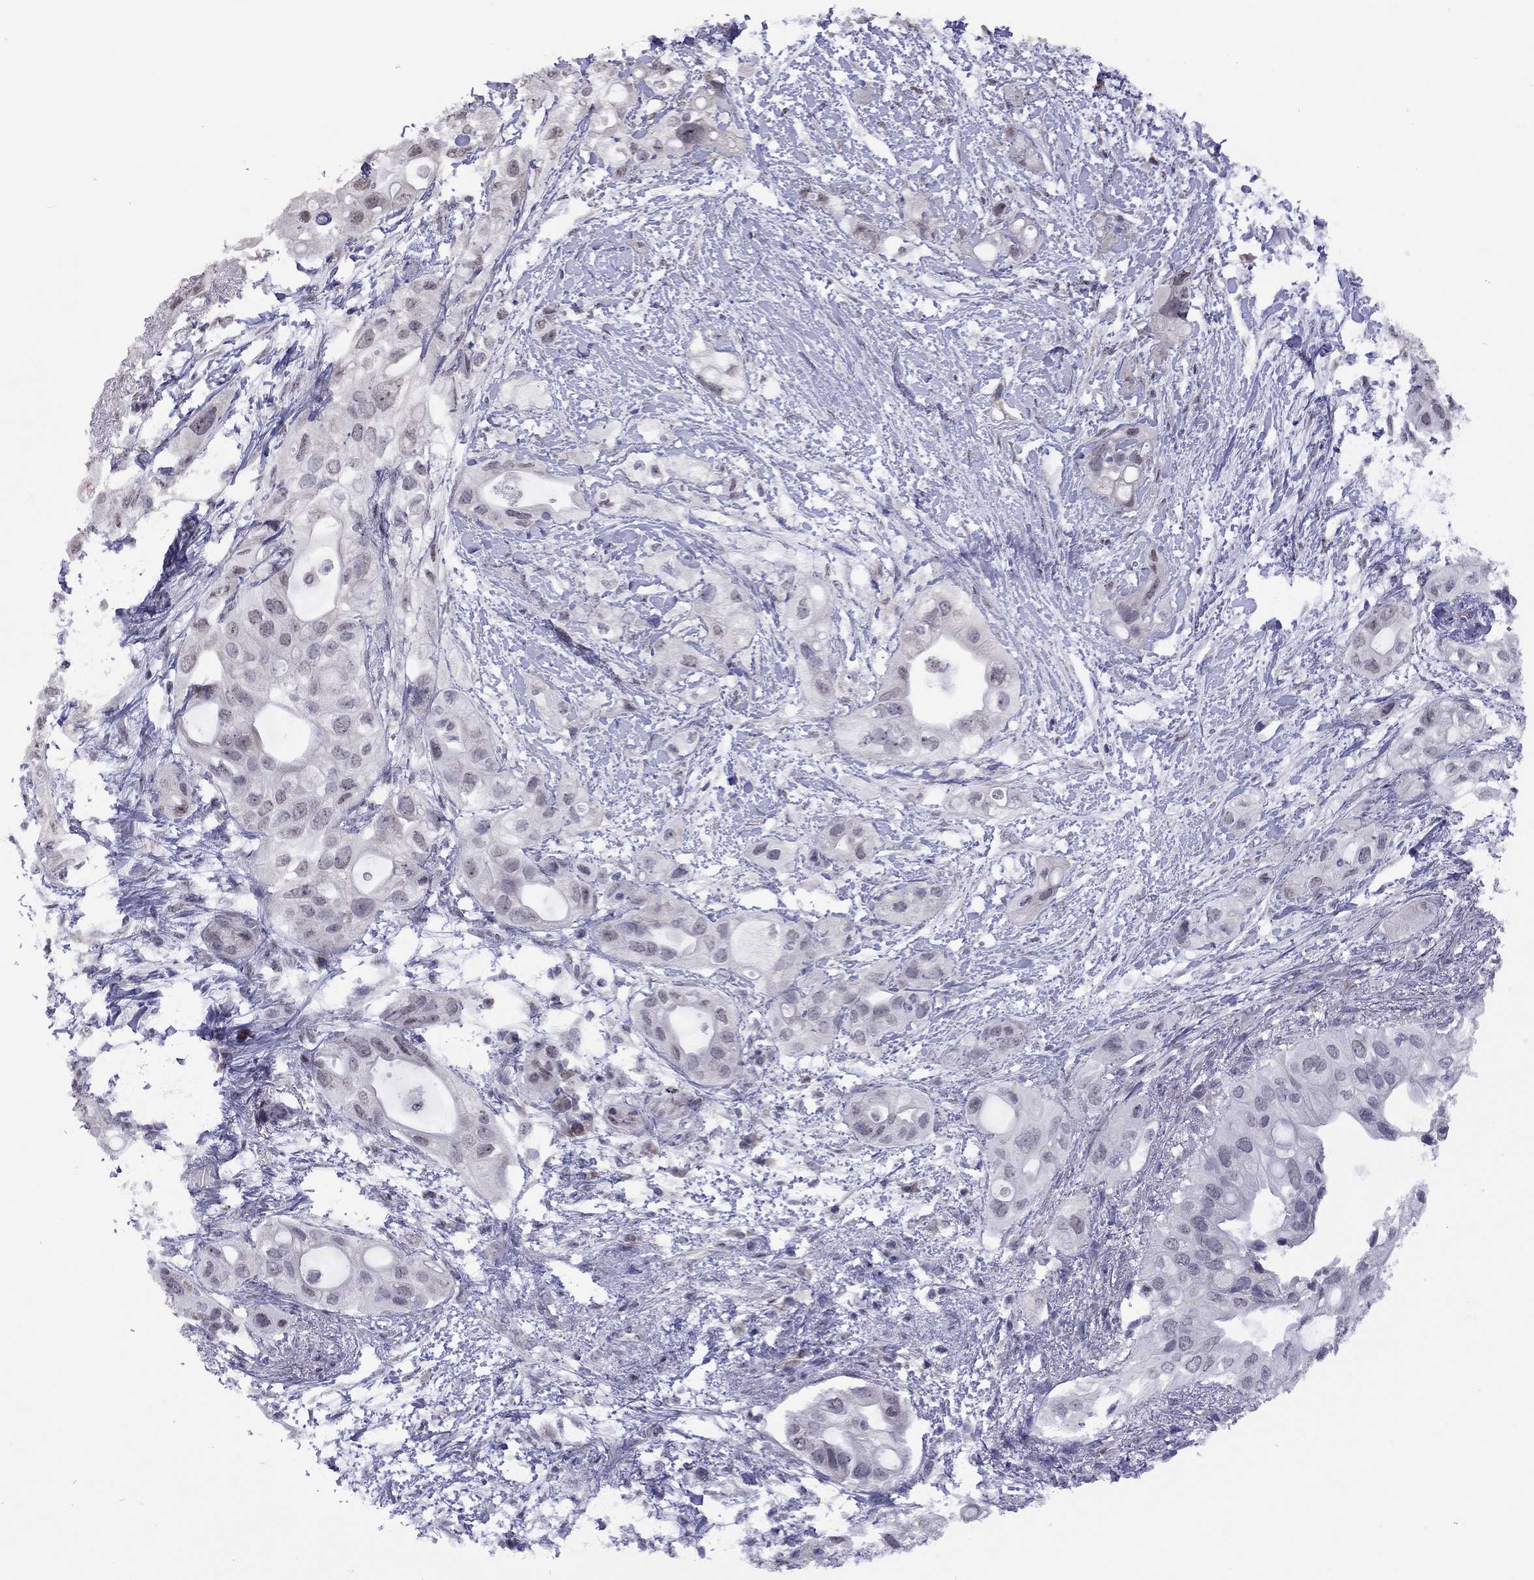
{"staining": {"intensity": "weak", "quantity": "<25%", "location": "nuclear"}, "tissue": "pancreatic cancer", "cell_type": "Tumor cells", "image_type": "cancer", "snomed": [{"axis": "morphology", "description": "Adenocarcinoma, NOS"}, {"axis": "topography", "description": "Pancreas"}], "caption": "Immunohistochemistry photomicrograph of neoplastic tissue: pancreatic cancer (adenocarcinoma) stained with DAB (3,3'-diaminobenzidine) reveals no significant protein positivity in tumor cells.", "gene": "HES5", "patient": {"sex": "female", "age": 72}}